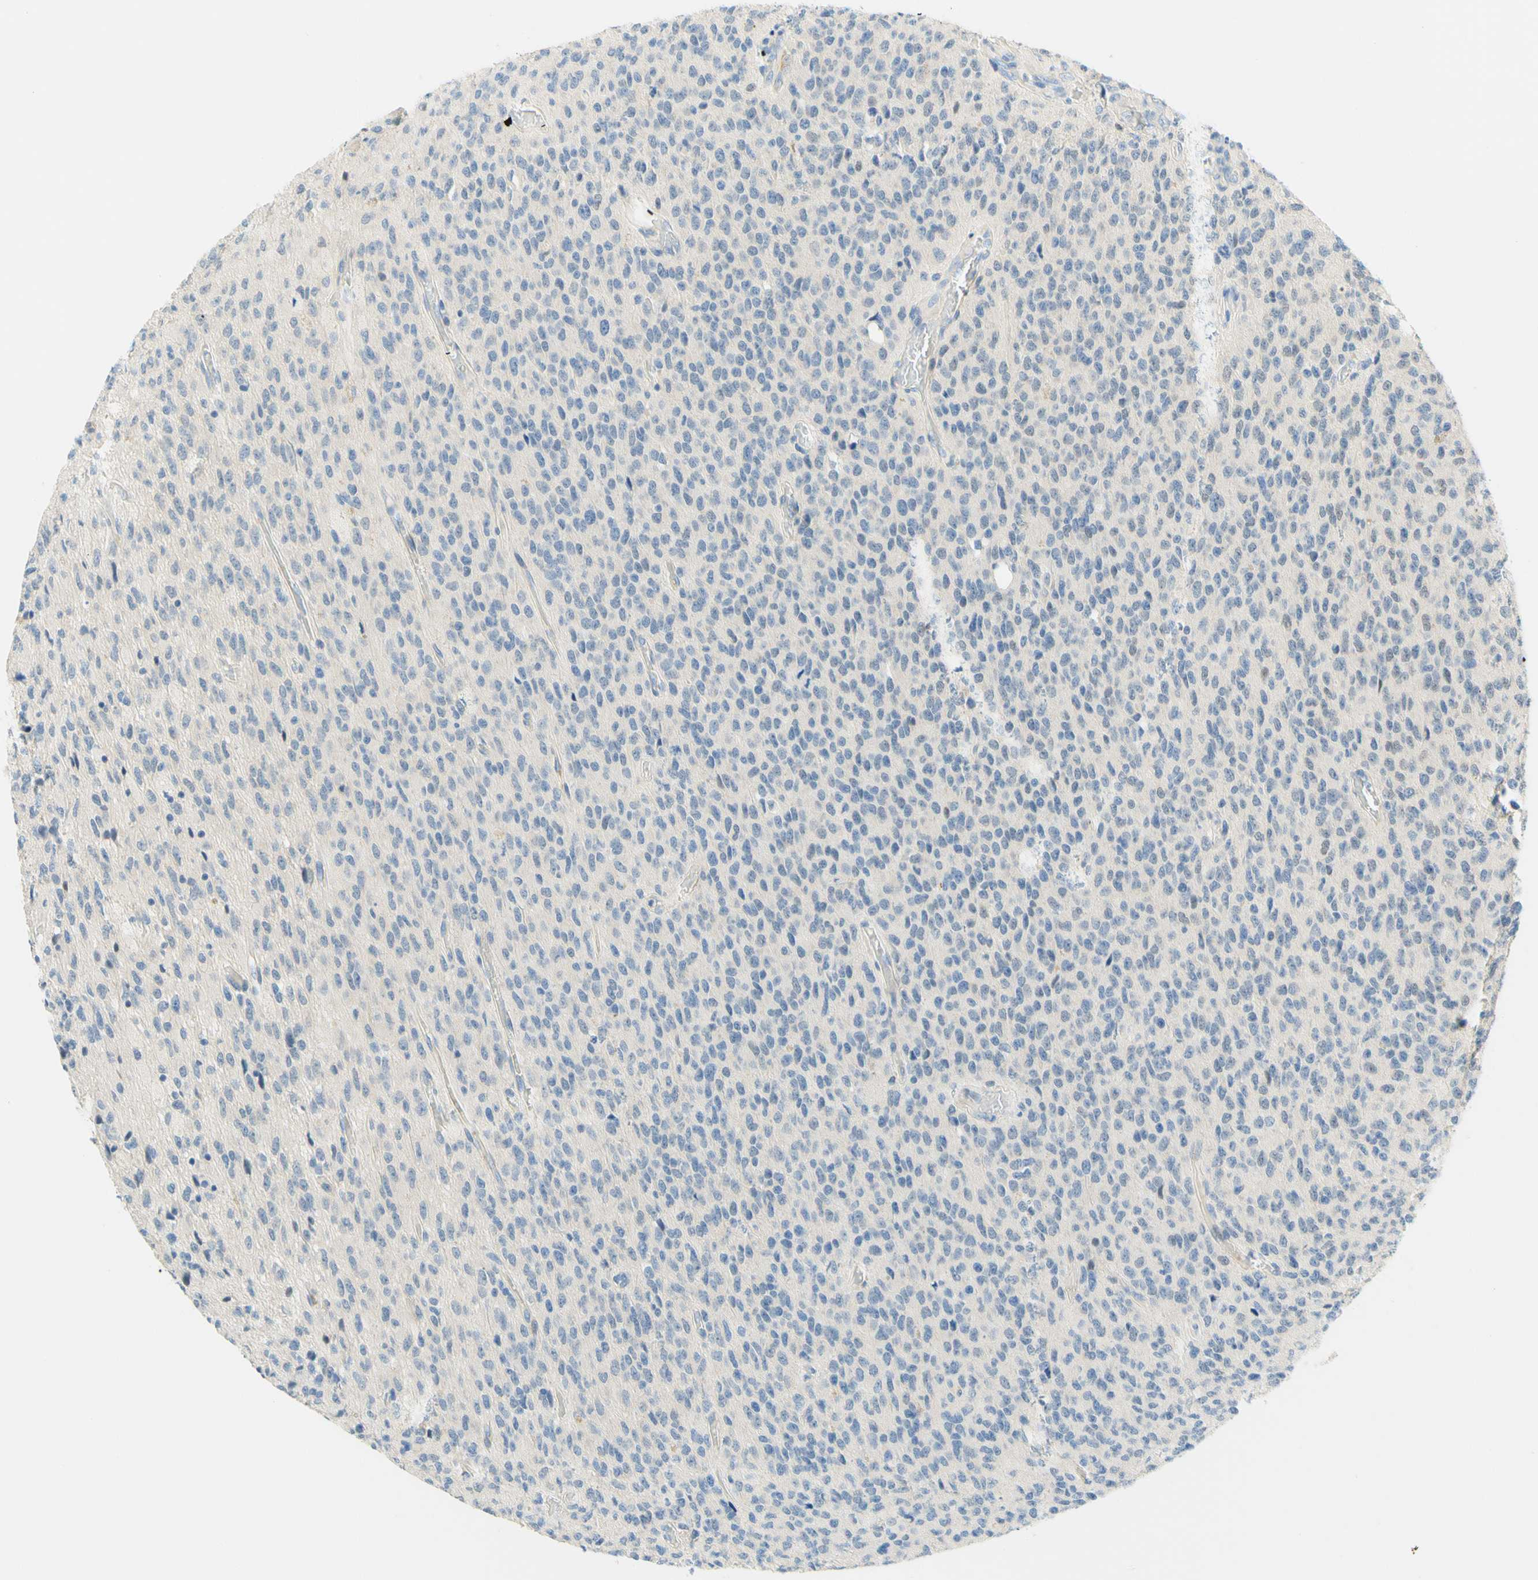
{"staining": {"intensity": "negative", "quantity": "none", "location": "none"}, "tissue": "glioma", "cell_type": "Tumor cells", "image_type": "cancer", "snomed": [{"axis": "morphology", "description": "Glioma, malignant, High grade"}, {"axis": "topography", "description": "pancreas cauda"}], "caption": "Protein analysis of malignant glioma (high-grade) displays no significant positivity in tumor cells. (DAB (3,3'-diaminobenzidine) IHC visualized using brightfield microscopy, high magnification).", "gene": "ENTREP2", "patient": {"sex": "male", "age": 60}}